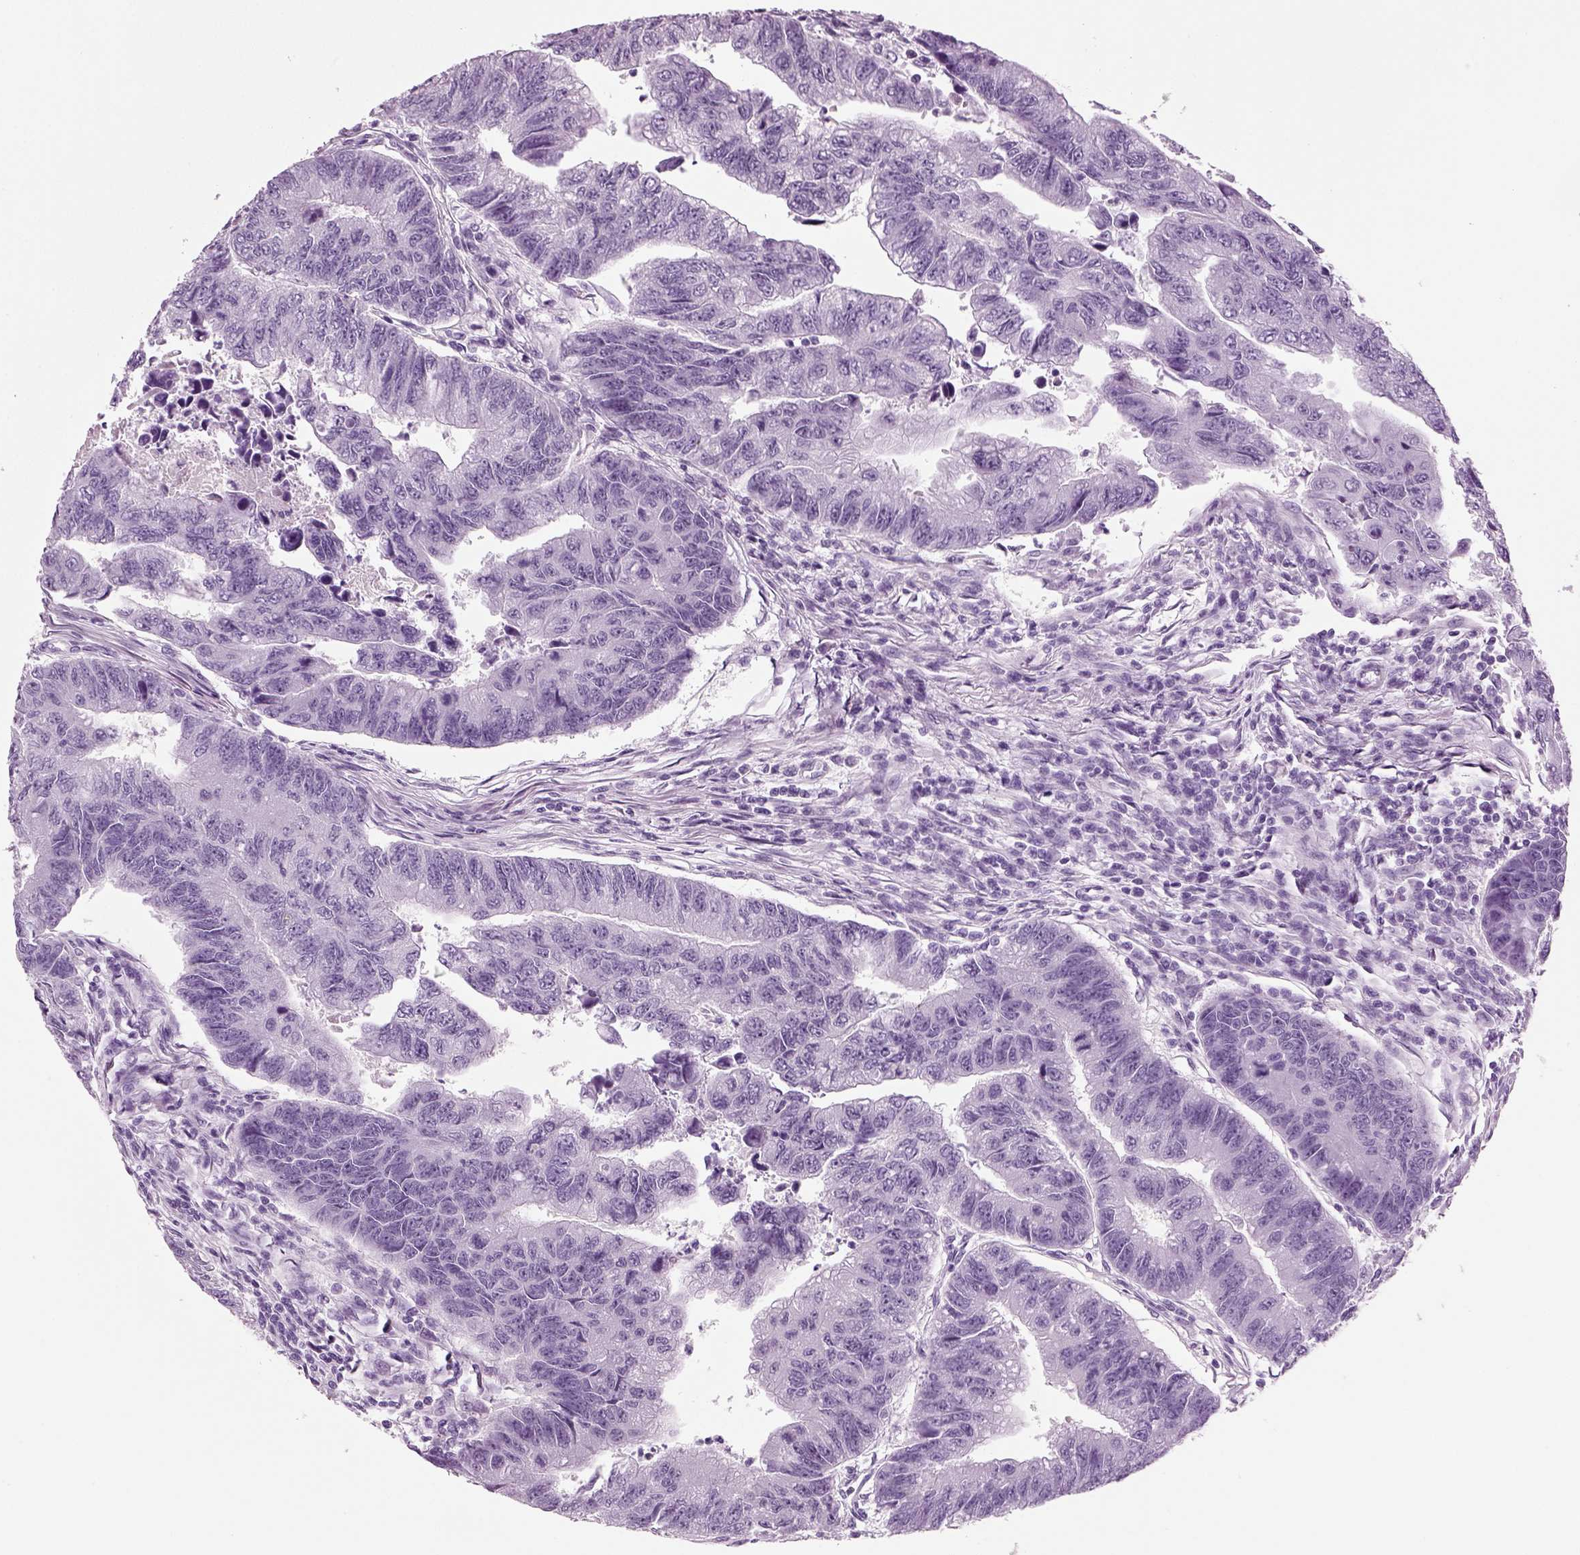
{"staining": {"intensity": "negative", "quantity": "none", "location": "none"}, "tissue": "colorectal cancer", "cell_type": "Tumor cells", "image_type": "cancer", "snomed": [{"axis": "morphology", "description": "Adenocarcinoma, NOS"}, {"axis": "topography", "description": "Colon"}], "caption": "Immunohistochemical staining of human colorectal cancer (adenocarcinoma) displays no significant positivity in tumor cells. (Brightfield microscopy of DAB (3,3'-diaminobenzidine) immunohistochemistry (IHC) at high magnification).", "gene": "CRABP1", "patient": {"sex": "female", "age": 65}}